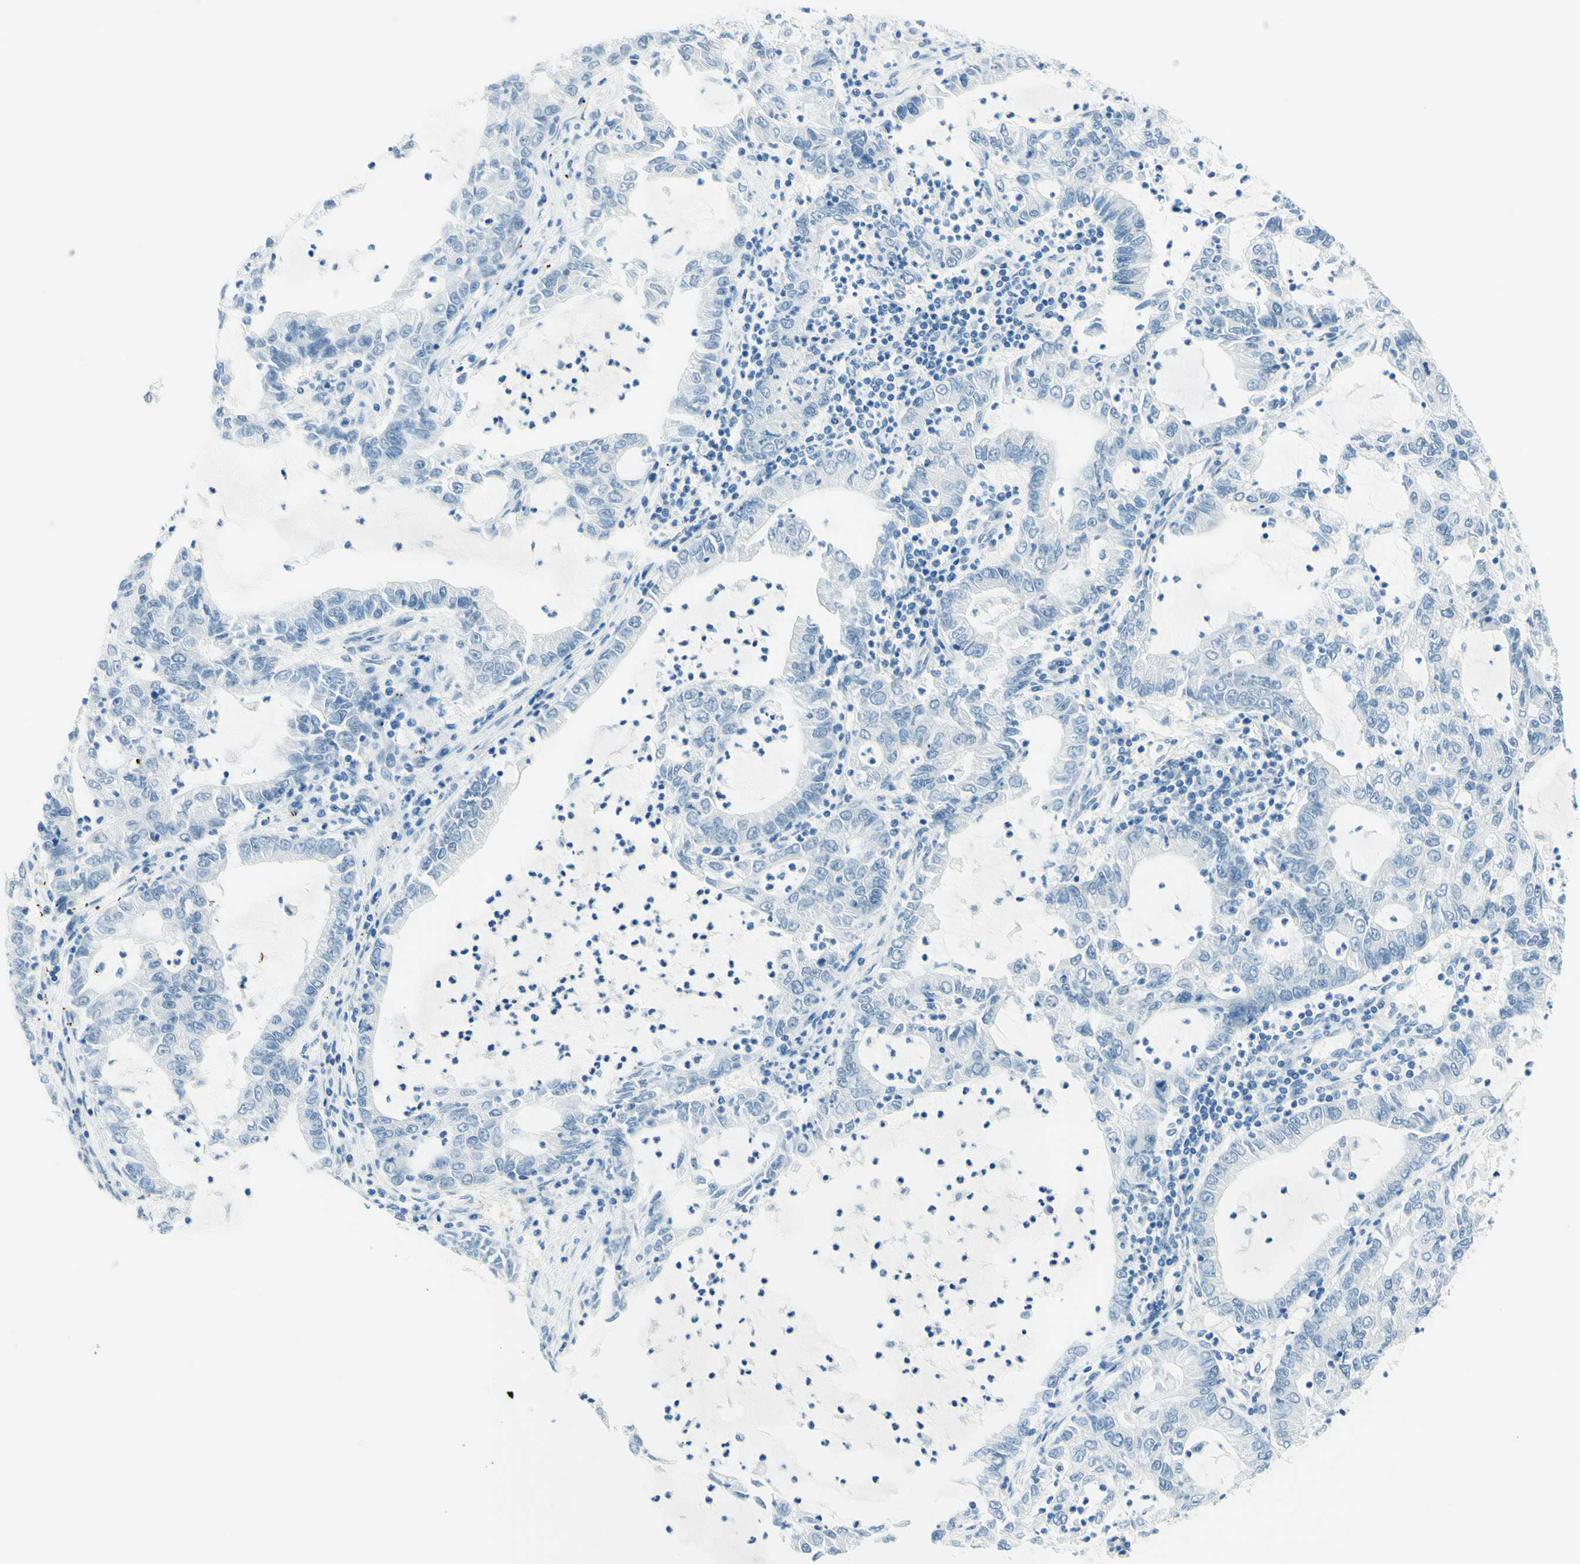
{"staining": {"intensity": "negative", "quantity": "none", "location": "none"}, "tissue": "lung cancer", "cell_type": "Tumor cells", "image_type": "cancer", "snomed": [{"axis": "morphology", "description": "Adenocarcinoma, NOS"}, {"axis": "topography", "description": "Lung"}], "caption": "Immunohistochemistry (IHC) of lung adenocarcinoma shows no staining in tumor cells.", "gene": "PASD1", "patient": {"sex": "female", "age": 51}}